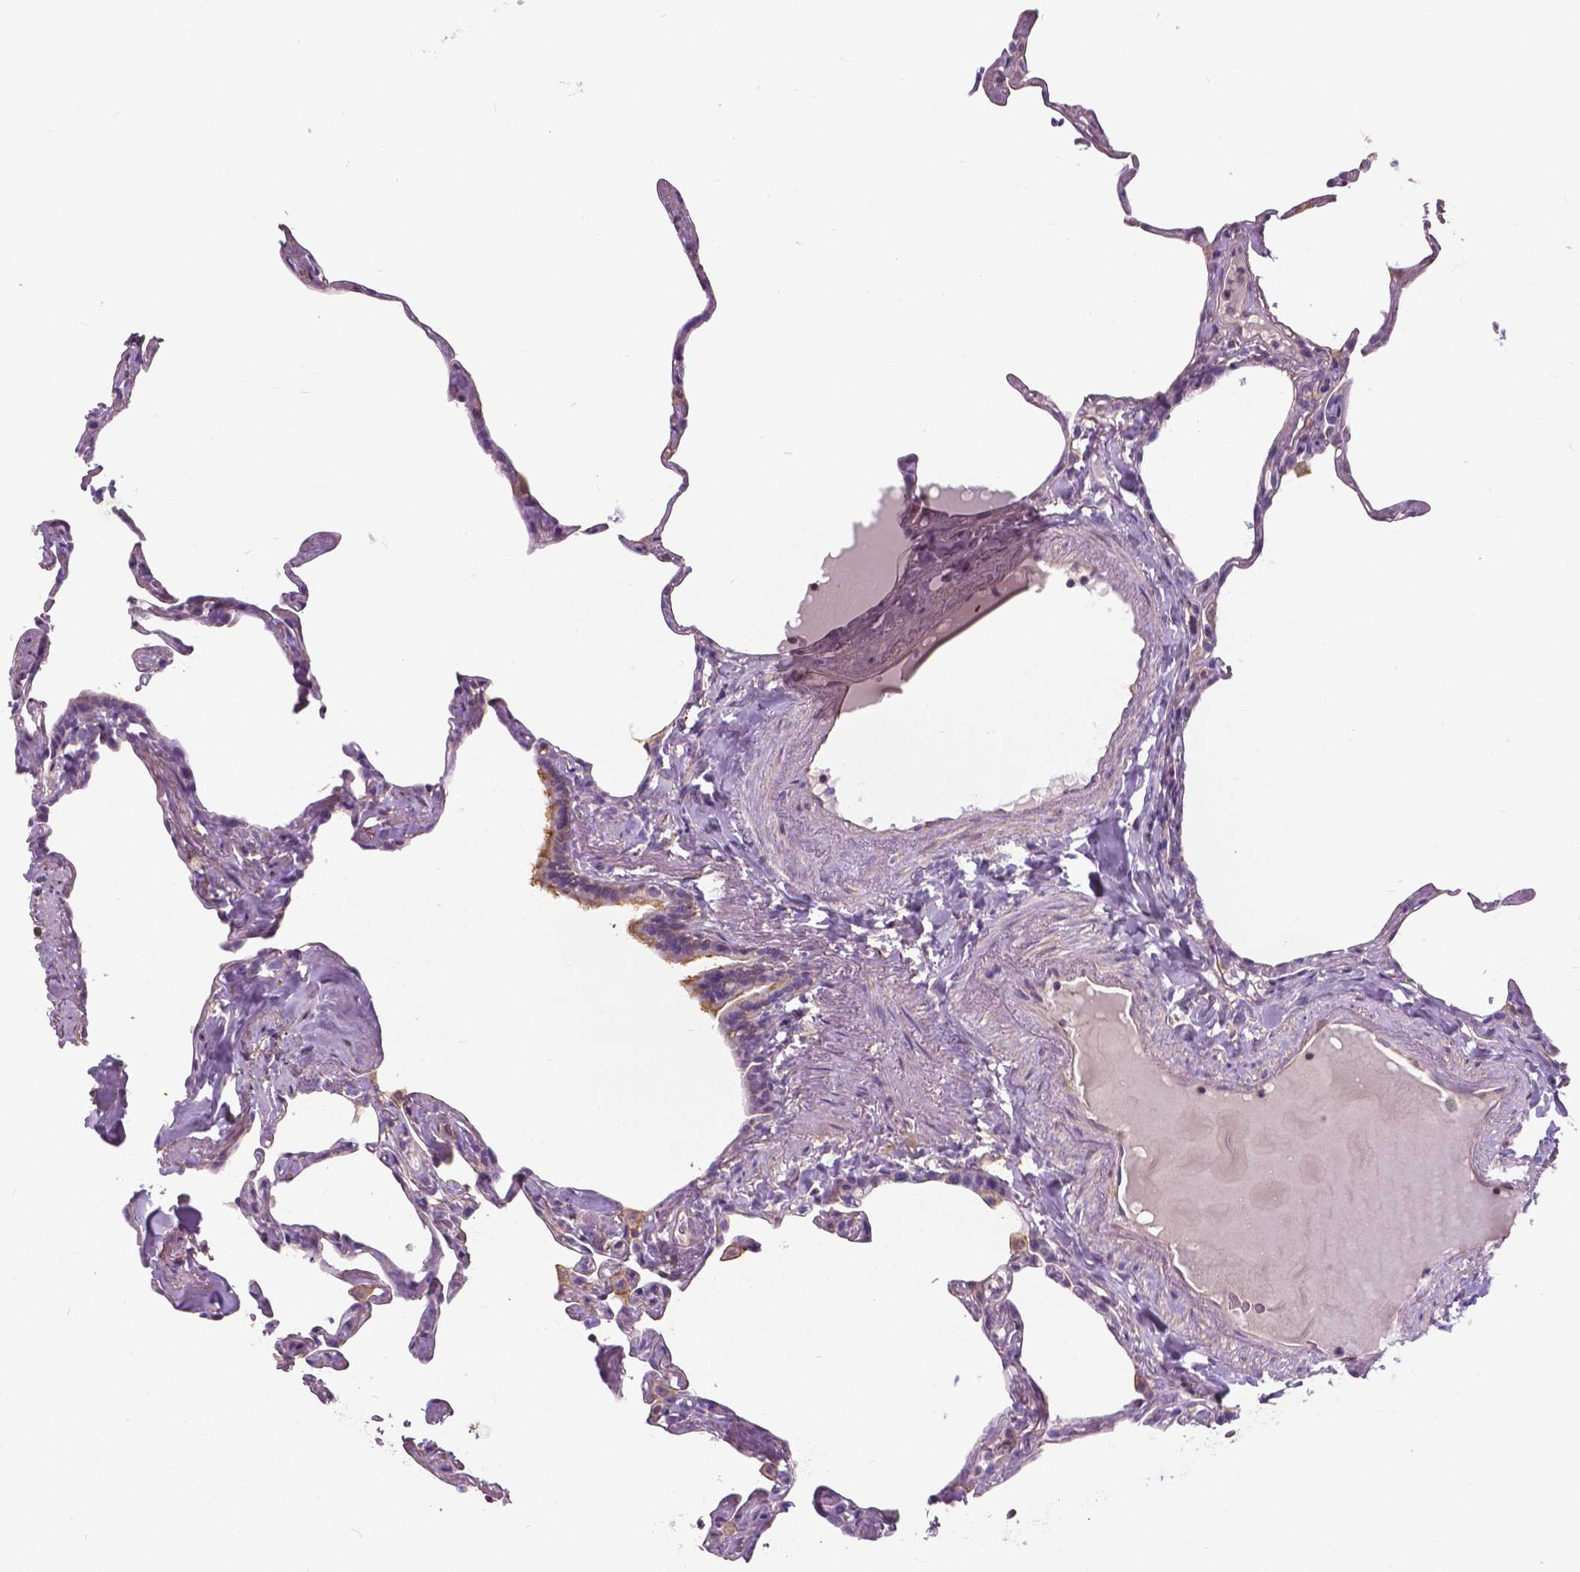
{"staining": {"intensity": "negative", "quantity": "none", "location": "none"}, "tissue": "lung", "cell_type": "Alveolar cells", "image_type": "normal", "snomed": [{"axis": "morphology", "description": "Normal tissue, NOS"}, {"axis": "topography", "description": "Lung"}], "caption": "High power microscopy image of an immunohistochemistry (IHC) histopathology image of unremarkable lung, revealing no significant positivity in alveolar cells. Nuclei are stained in blue.", "gene": "ANXA13", "patient": {"sex": "male", "age": 65}}